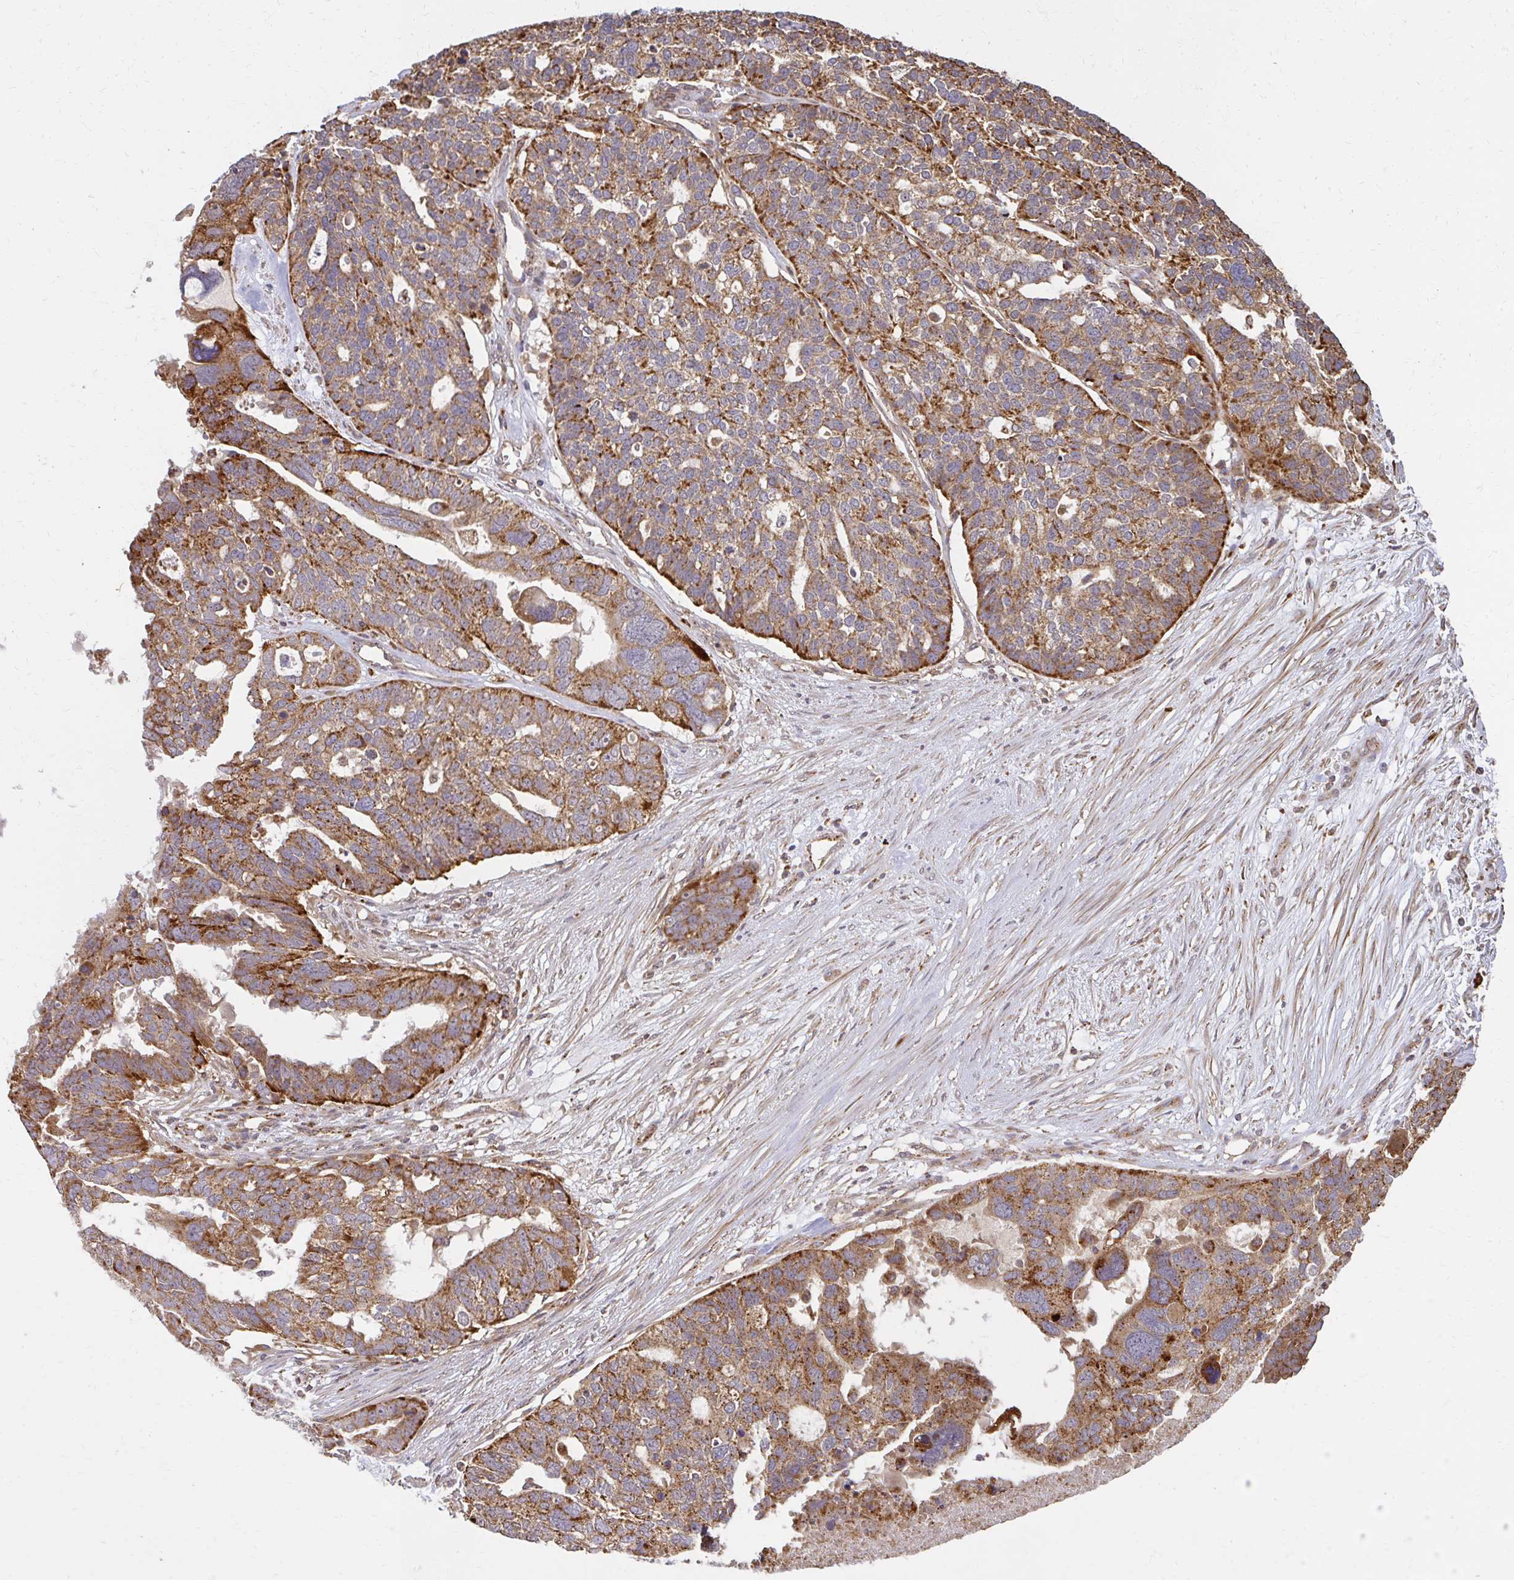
{"staining": {"intensity": "strong", "quantity": ">75%", "location": "cytoplasmic/membranous"}, "tissue": "ovarian cancer", "cell_type": "Tumor cells", "image_type": "cancer", "snomed": [{"axis": "morphology", "description": "Cystadenocarcinoma, serous, NOS"}, {"axis": "topography", "description": "Ovary"}], "caption": "IHC histopathology image of neoplastic tissue: serous cystadenocarcinoma (ovarian) stained using immunohistochemistry (IHC) exhibits high levels of strong protein expression localized specifically in the cytoplasmic/membranous of tumor cells, appearing as a cytoplasmic/membranous brown color.", "gene": "GNS", "patient": {"sex": "female", "age": 59}}